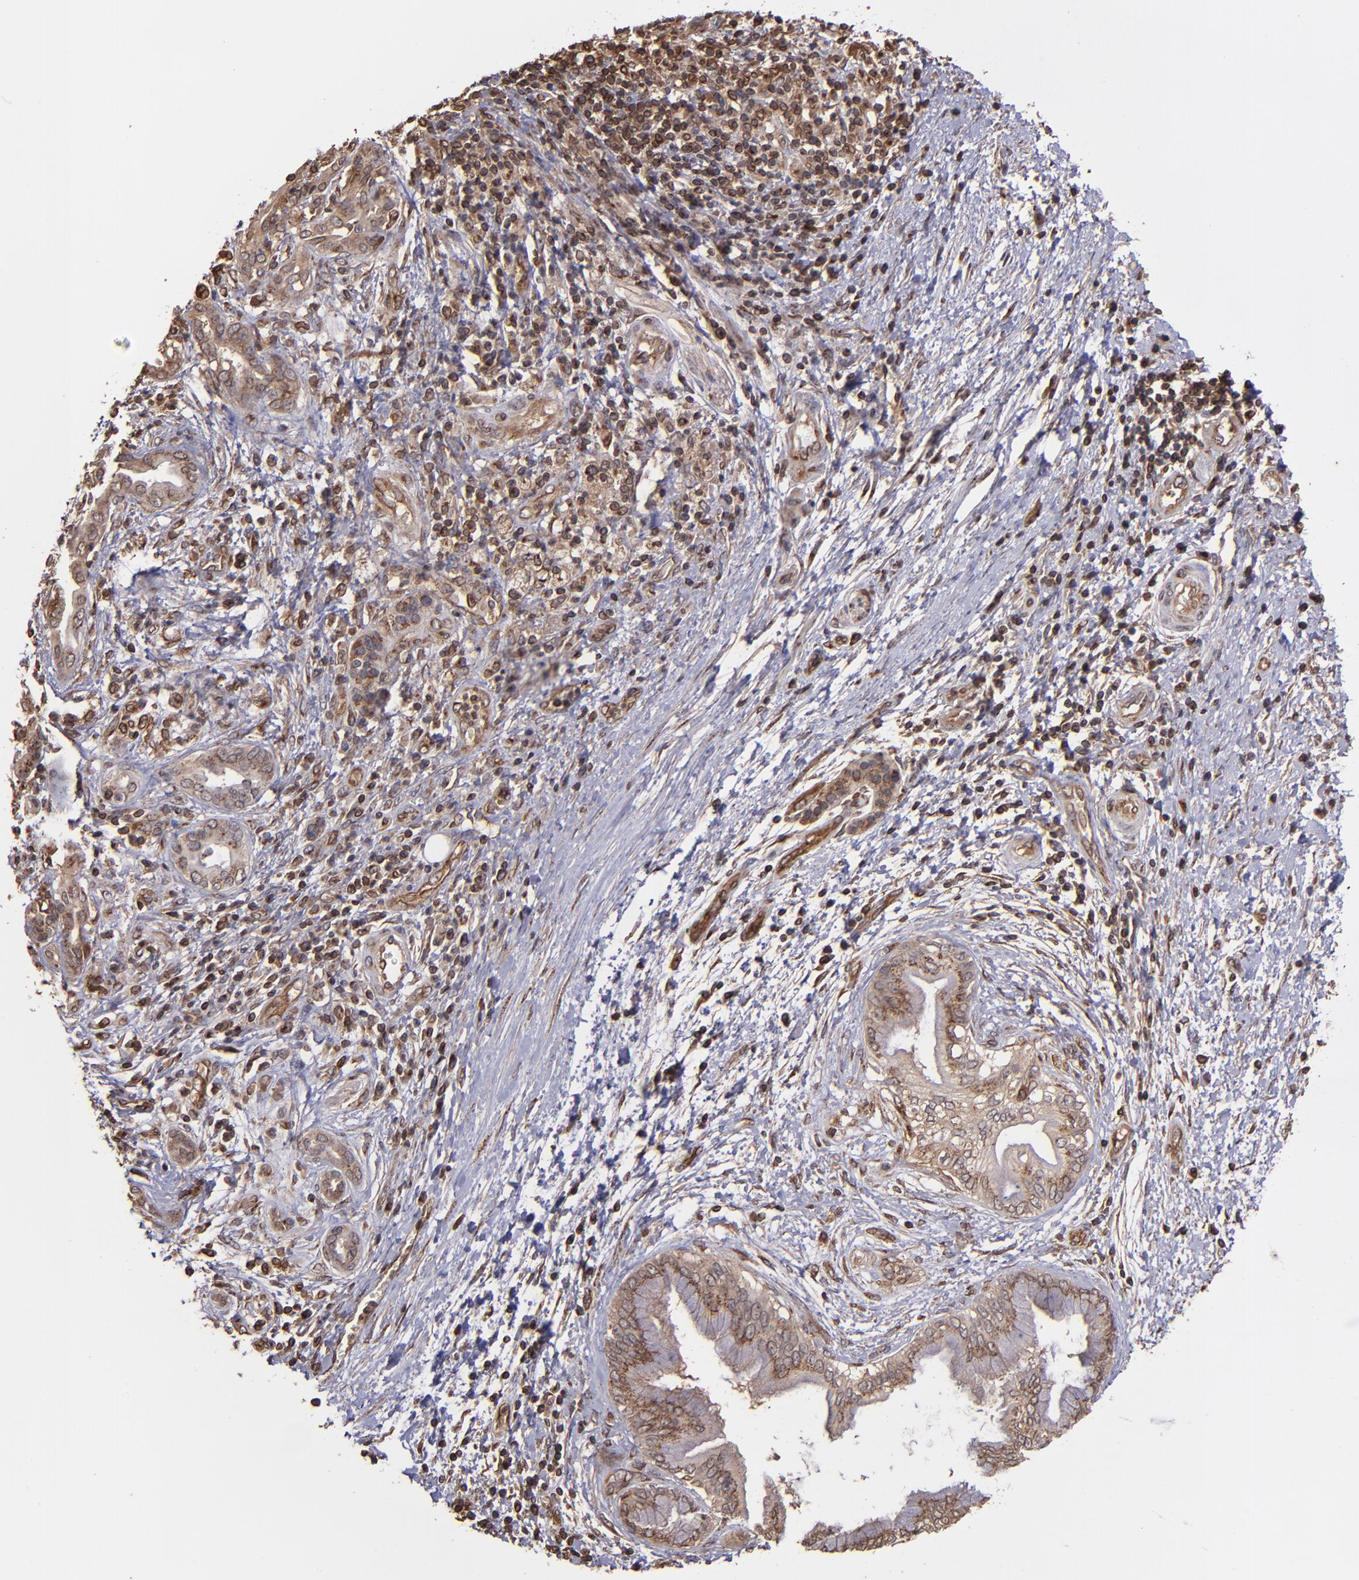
{"staining": {"intensity": "moderate", "quantity": ">75%", "location": "cytoplasmic/membranous"}, "tissue": "pancreatic cancer", "cell_type": "Tumor cells", "image_type": "cancer", "snomed": [{"axis": "morphology", "description": "Adenocarcinoma, NOS"}, {"axis": "topography", "description": "Pancreas"}], "caption": "A histopathology image of adenocarcinoma (pancreatic) stained for a protein shows moderate cytoplasmic/membranous brown staining in tumor cells.", "gene": "TRIP11", "patient": {"sex": "female", "age": 70}}